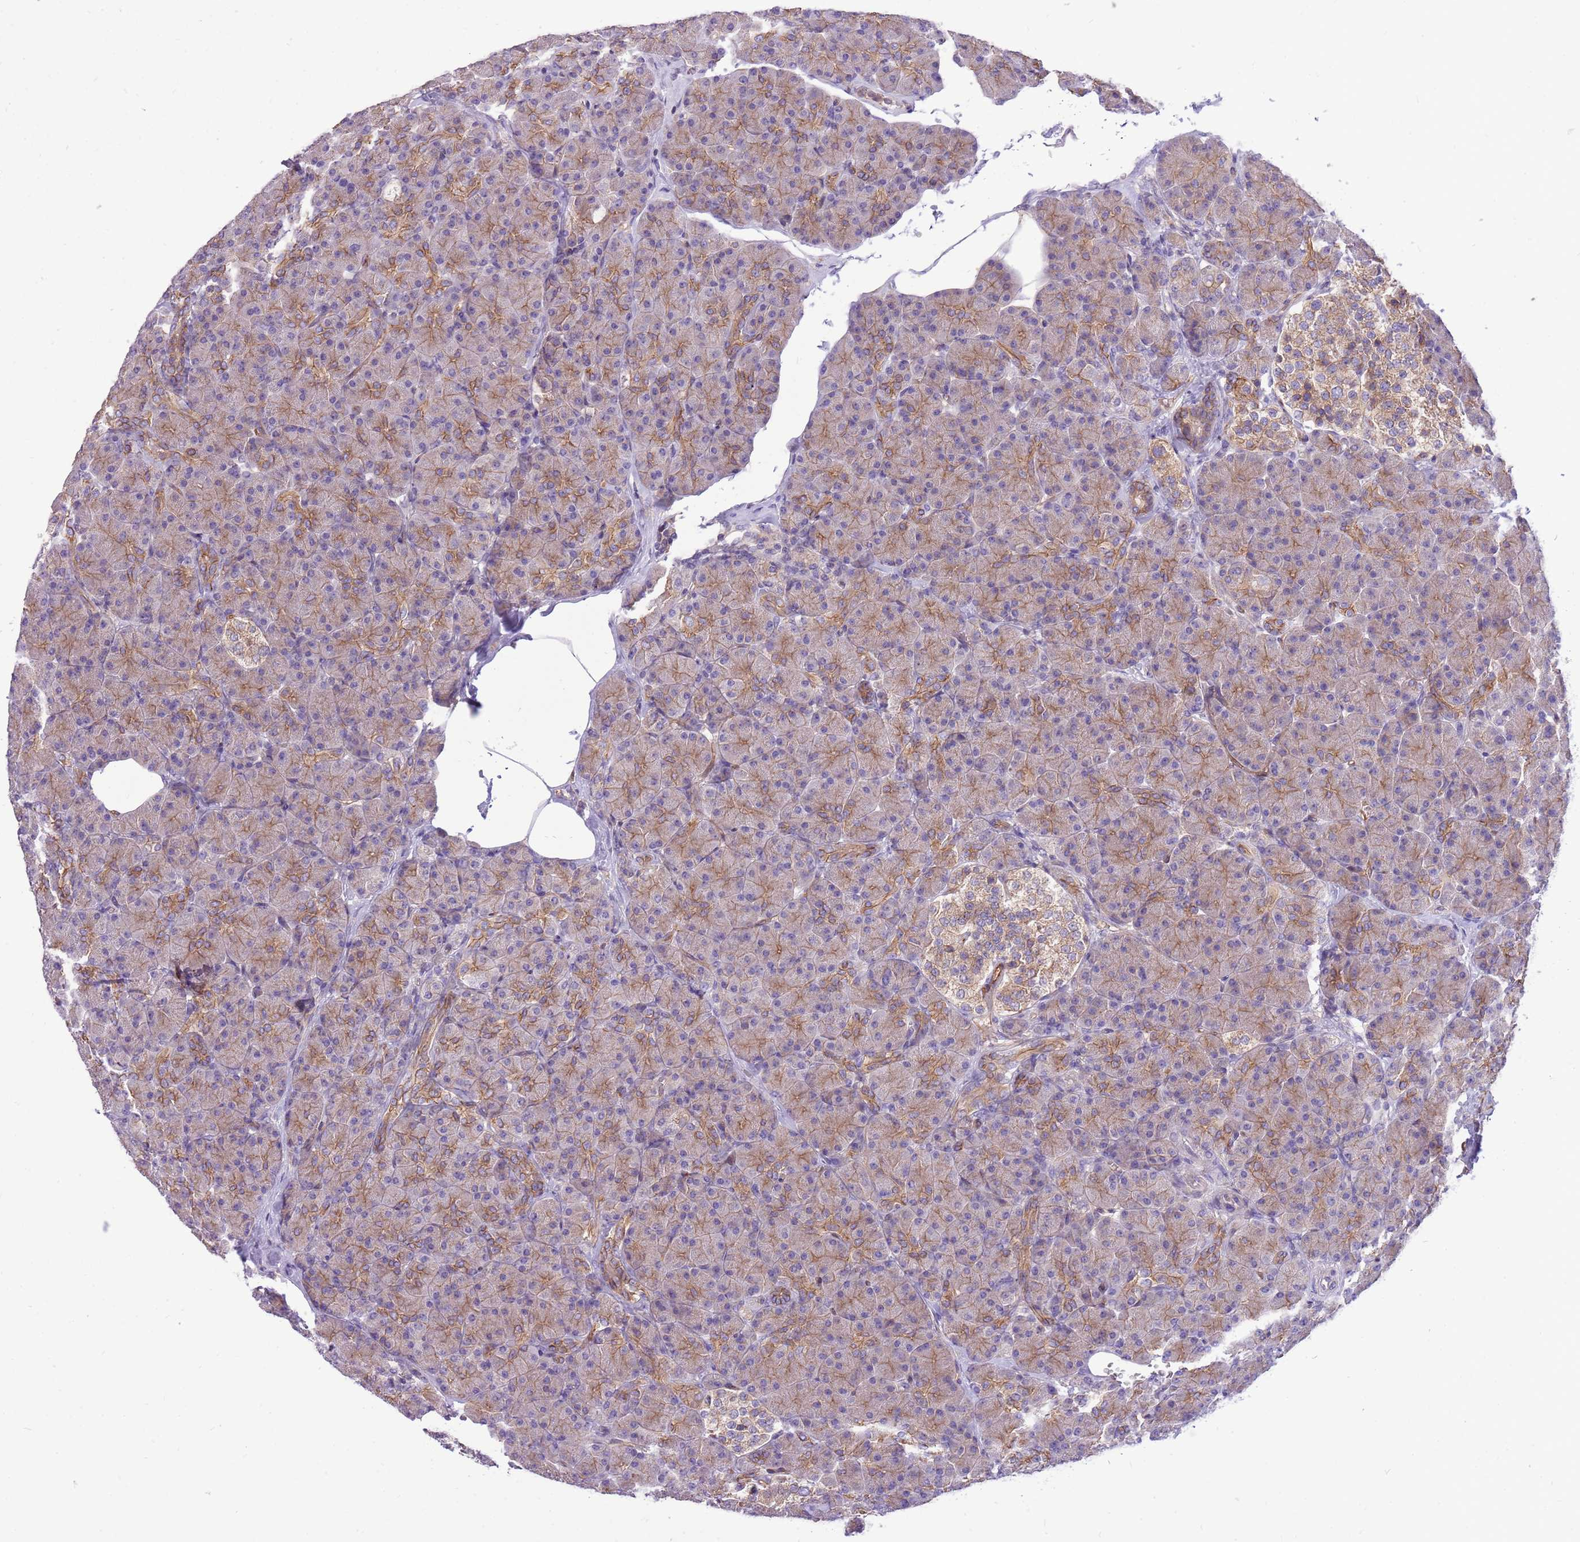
{"staining": {"intensity": "moderate", "quantity": ">75%", "location": "cytoplasmic/membranous"}, "tissue": "pancreas", "cell_type": "Exocrine glandular cells", "image_type": "normal", "snomed": [{"axis": "morphology", "description": "Normal tissue, NOS"}, {"axis": "topography", "description": "Pancreas"}], "caption": "Exocrine glandular cells display moderate cytoplasmic/membranous staining in about >75% of cells in unremarkable pancreas.", "gene": "WDR90", "patient": {"sex": "female", "age": 43}}